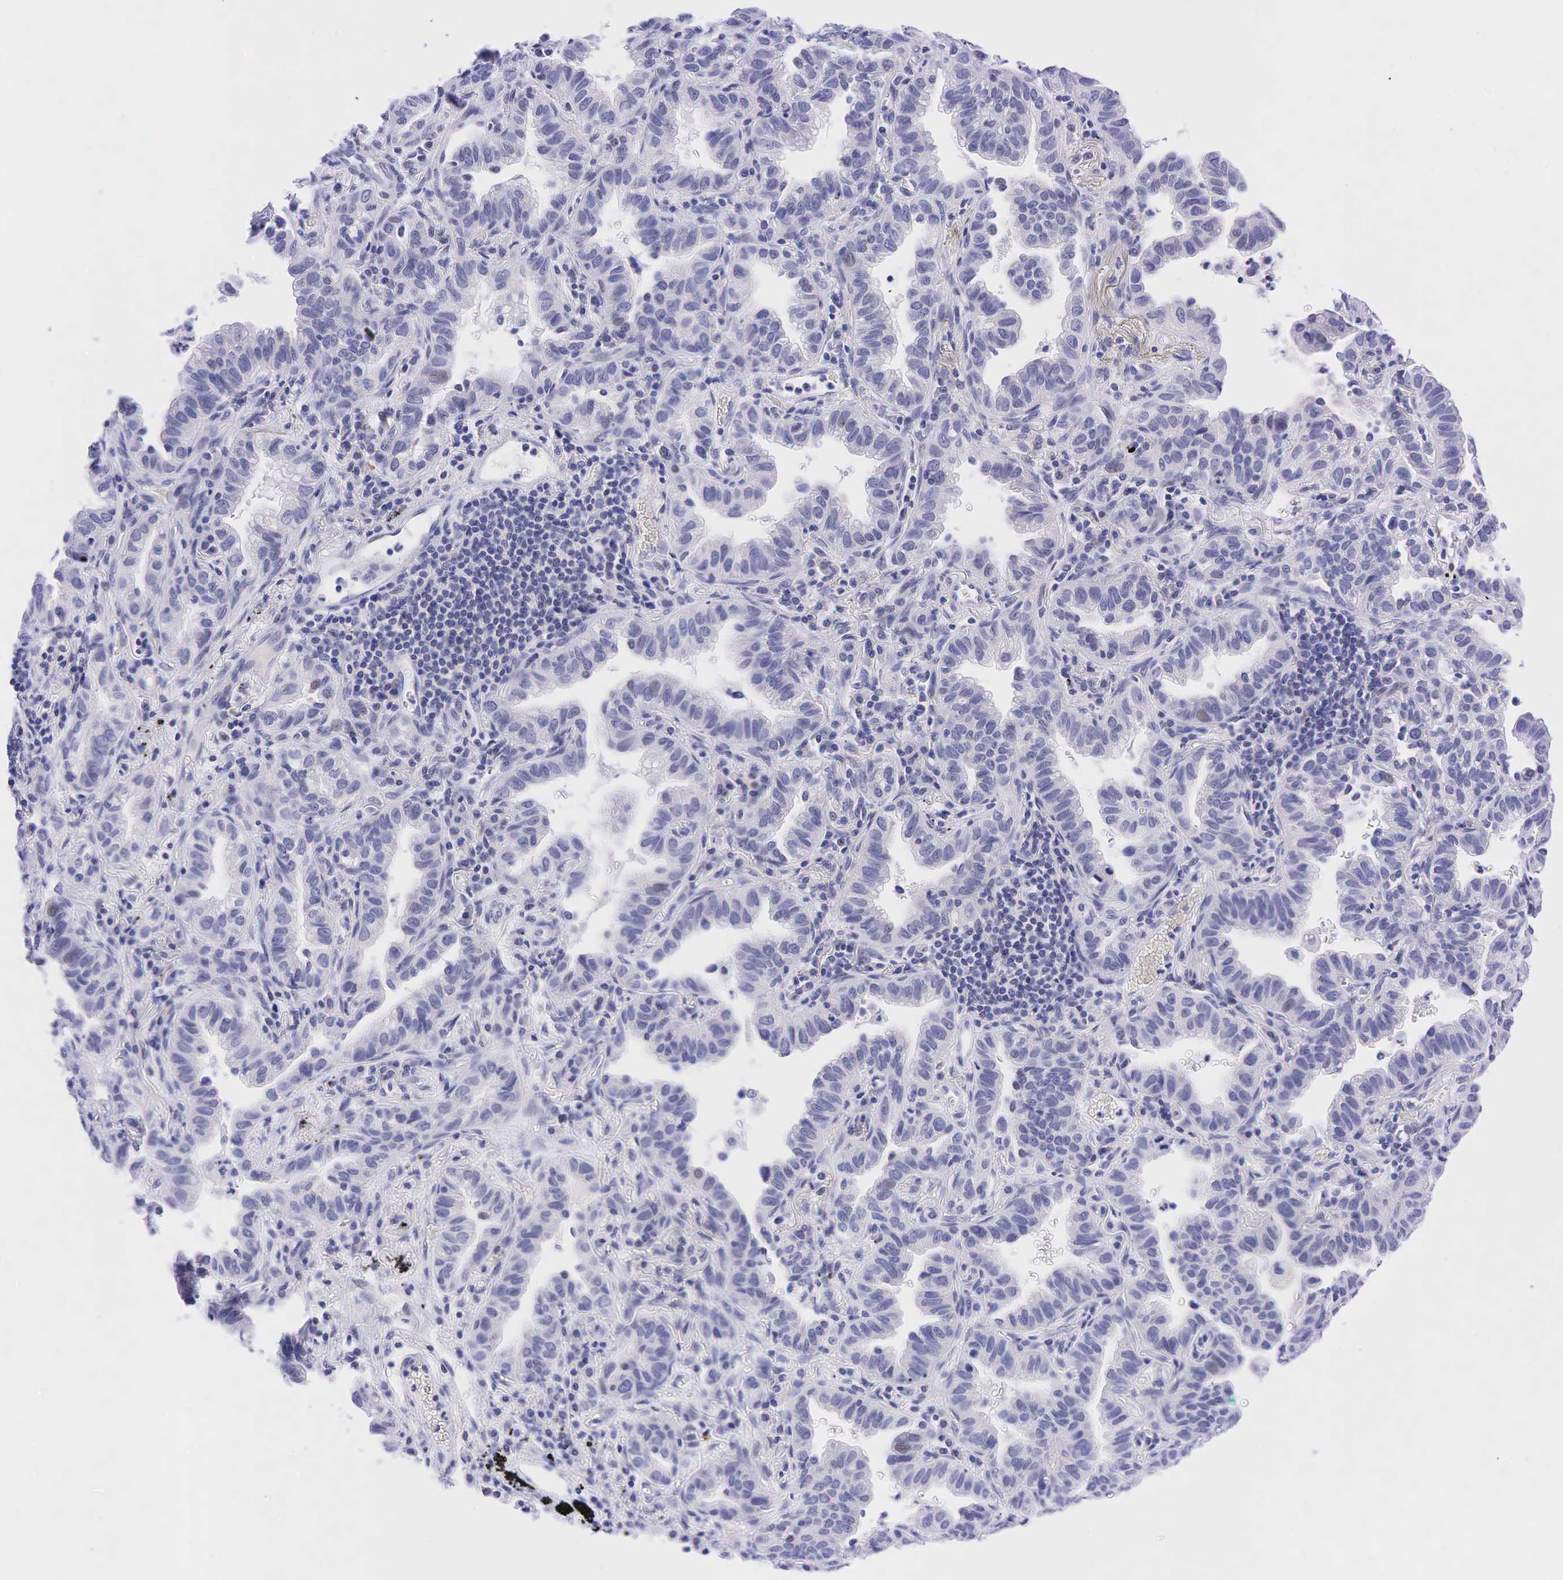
{"staining": {"intensity": "negative", "quantity": "none", "location": "none"}, "tissue": "lung cancer", "cell_type": "Tumor cells", "image_type": "cancer", "snomed": [{"axis": "morphology", "description": "Adenocarcinoma, NOS"}, {"axis": "topography", "description": "Lung"}], "caption": "This is an immunohistochemistry histopathology image of human lung cancer. There is no positivity in tumor cells.", "gene": "AR", "patient": {"sex": "female", "age": 50}}